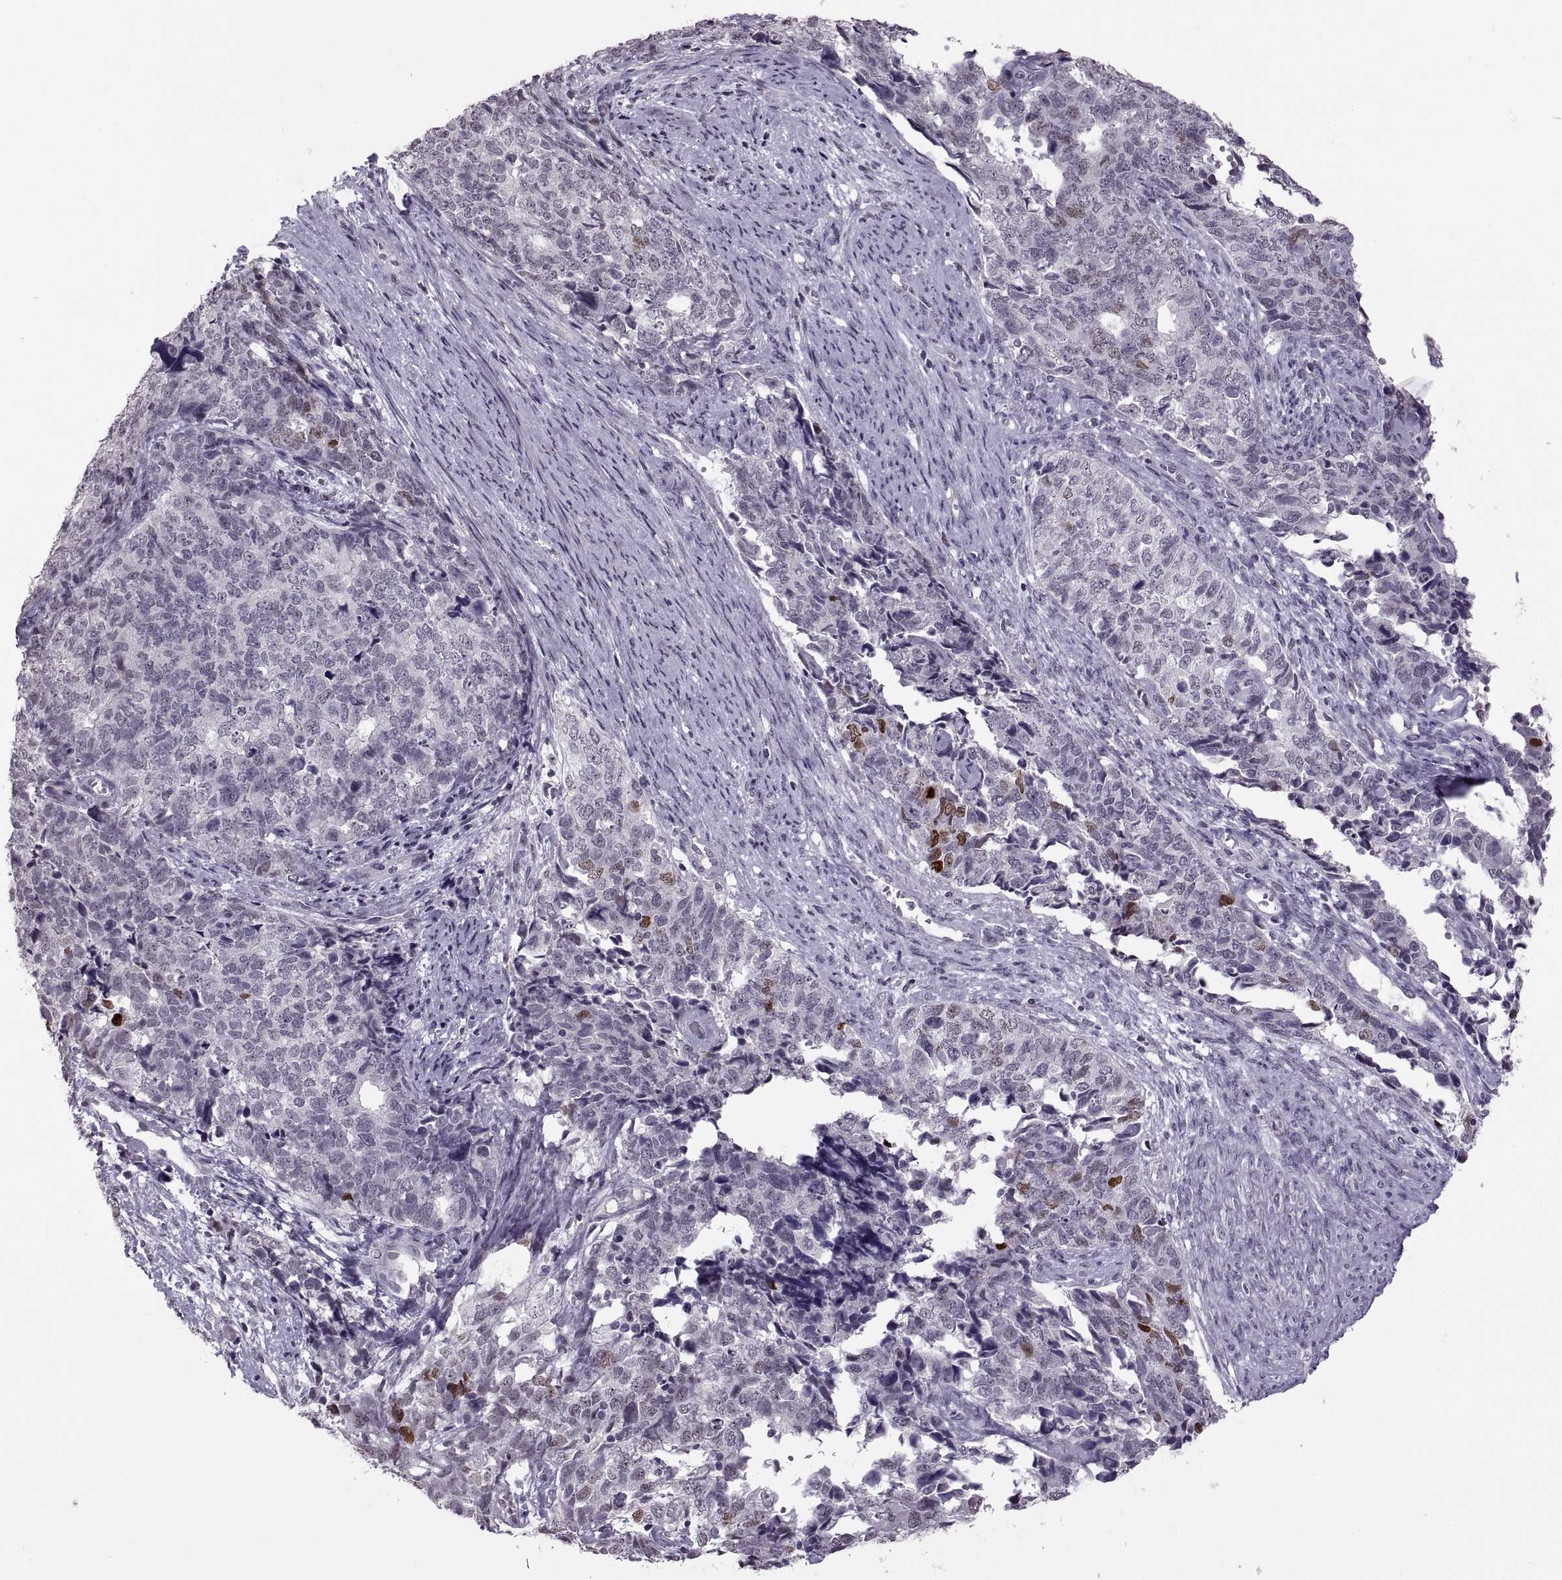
{"staining": {"intensity": "negative", "quantity": "none", "location": "none"}, "tissue": "cervical cancer", "cell_type": "Tumor cells", "image_type": "cancer", "snomed": [{"axis": "morphology", "description": "Squamous cell carcinoma, NOS"}, {"axis": "topography", "description": "Cervix"}], "caption": "A photomicrograph of cervical cancer stained for a protein exhibits no brown staining in tumor cells.", "gene": "OTP", "patient": {"sex": "female", "age": 63}}